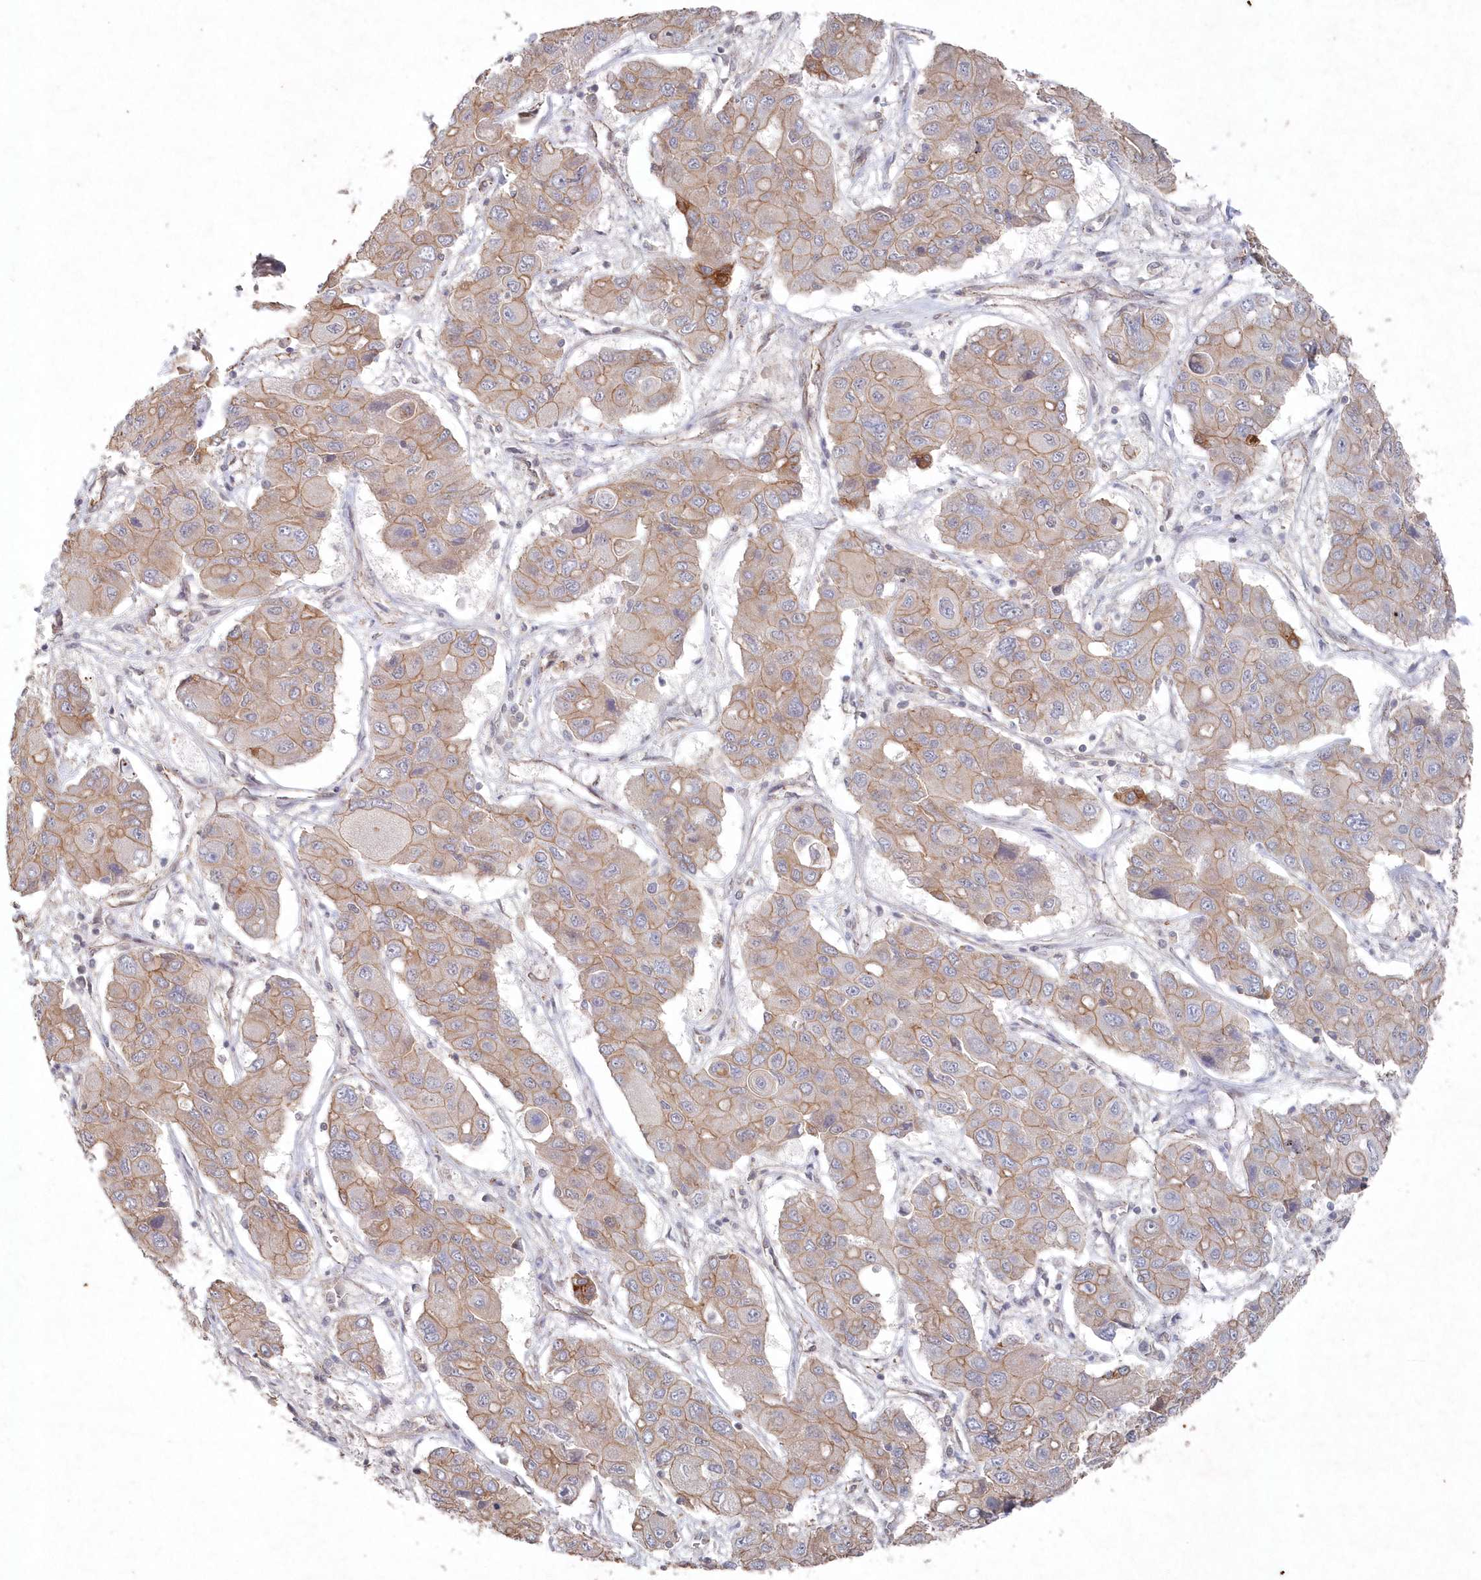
{"staining": {"intensity": "moderate", "quantity": ">75%", "location": "cytoplasmic/membranous"}, "tissue": "liver cancer", "cell_type": "Tumor cells", "image_type": "cancer", "snomed": [{"axis": "morphology", "description": "Cholangiocarcinoma"}, {"axis": "topography", "description": "Liver"}], "caption": "Cholangiocarcinoma (liver) tissue shows moderate cytoplasmic/membranous expression in approximately >75% of tumor cells, visualized by immunohistochemistry.", "gene": "VSIG2", "patient": {"sex": "male", "age": 67}}